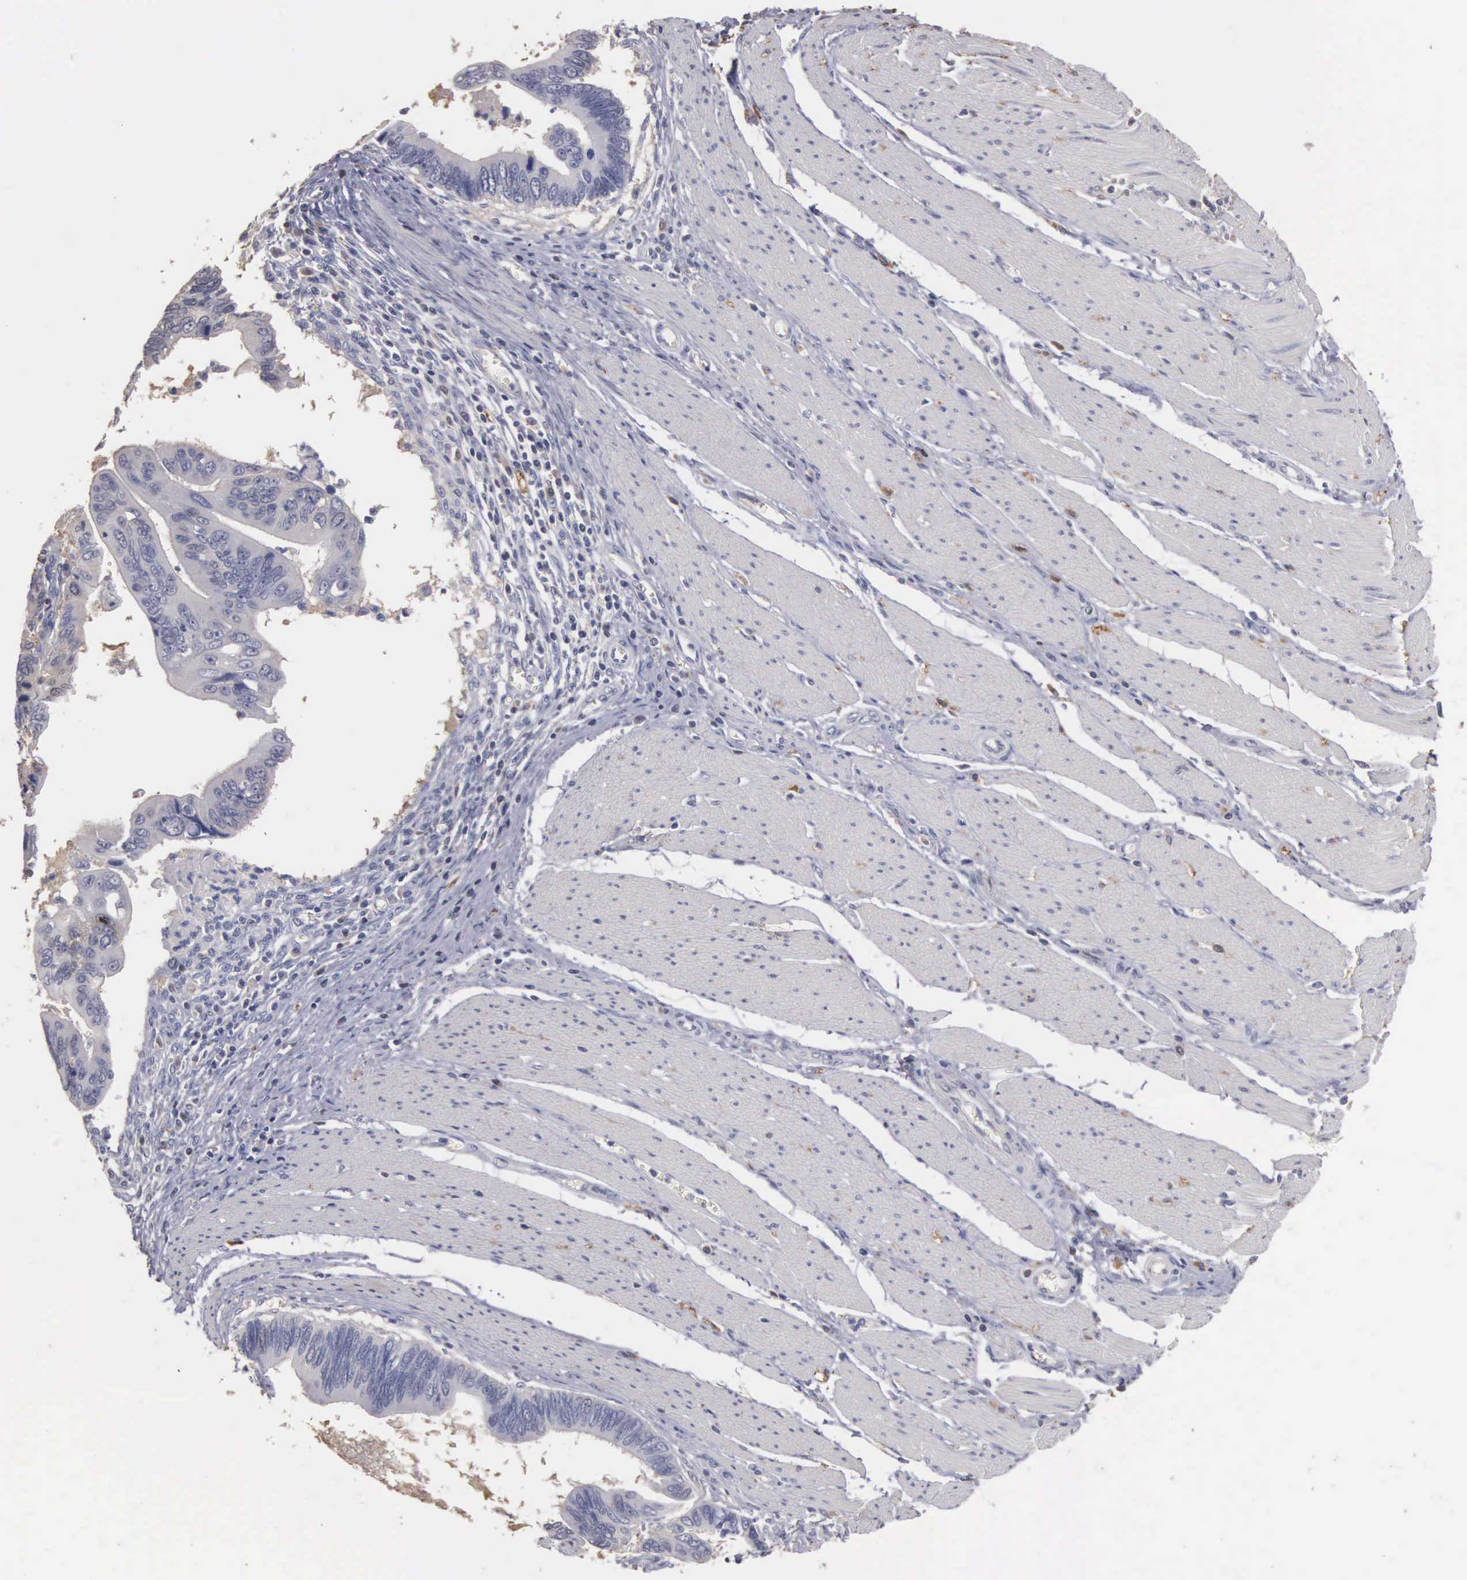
{"staining": {"intensity": "negative", "quantity": "none", "location": "none"}, "tissue": "pancreatic cancer", "cell_type": "Tumor cells", "image_type": "cancer", "snomed": [{"axis": "morphology", "description": "Adenocarcinoma, NOS"}, {"axis": "topography", "description": "Pancreas"}], "caption": "Image shows no protein staining in tumor cells of pancreatic cancer (adenocarcinoma) tissue.", "gene": "ENO3", "patient": {"sex": "female", "age": 70}}